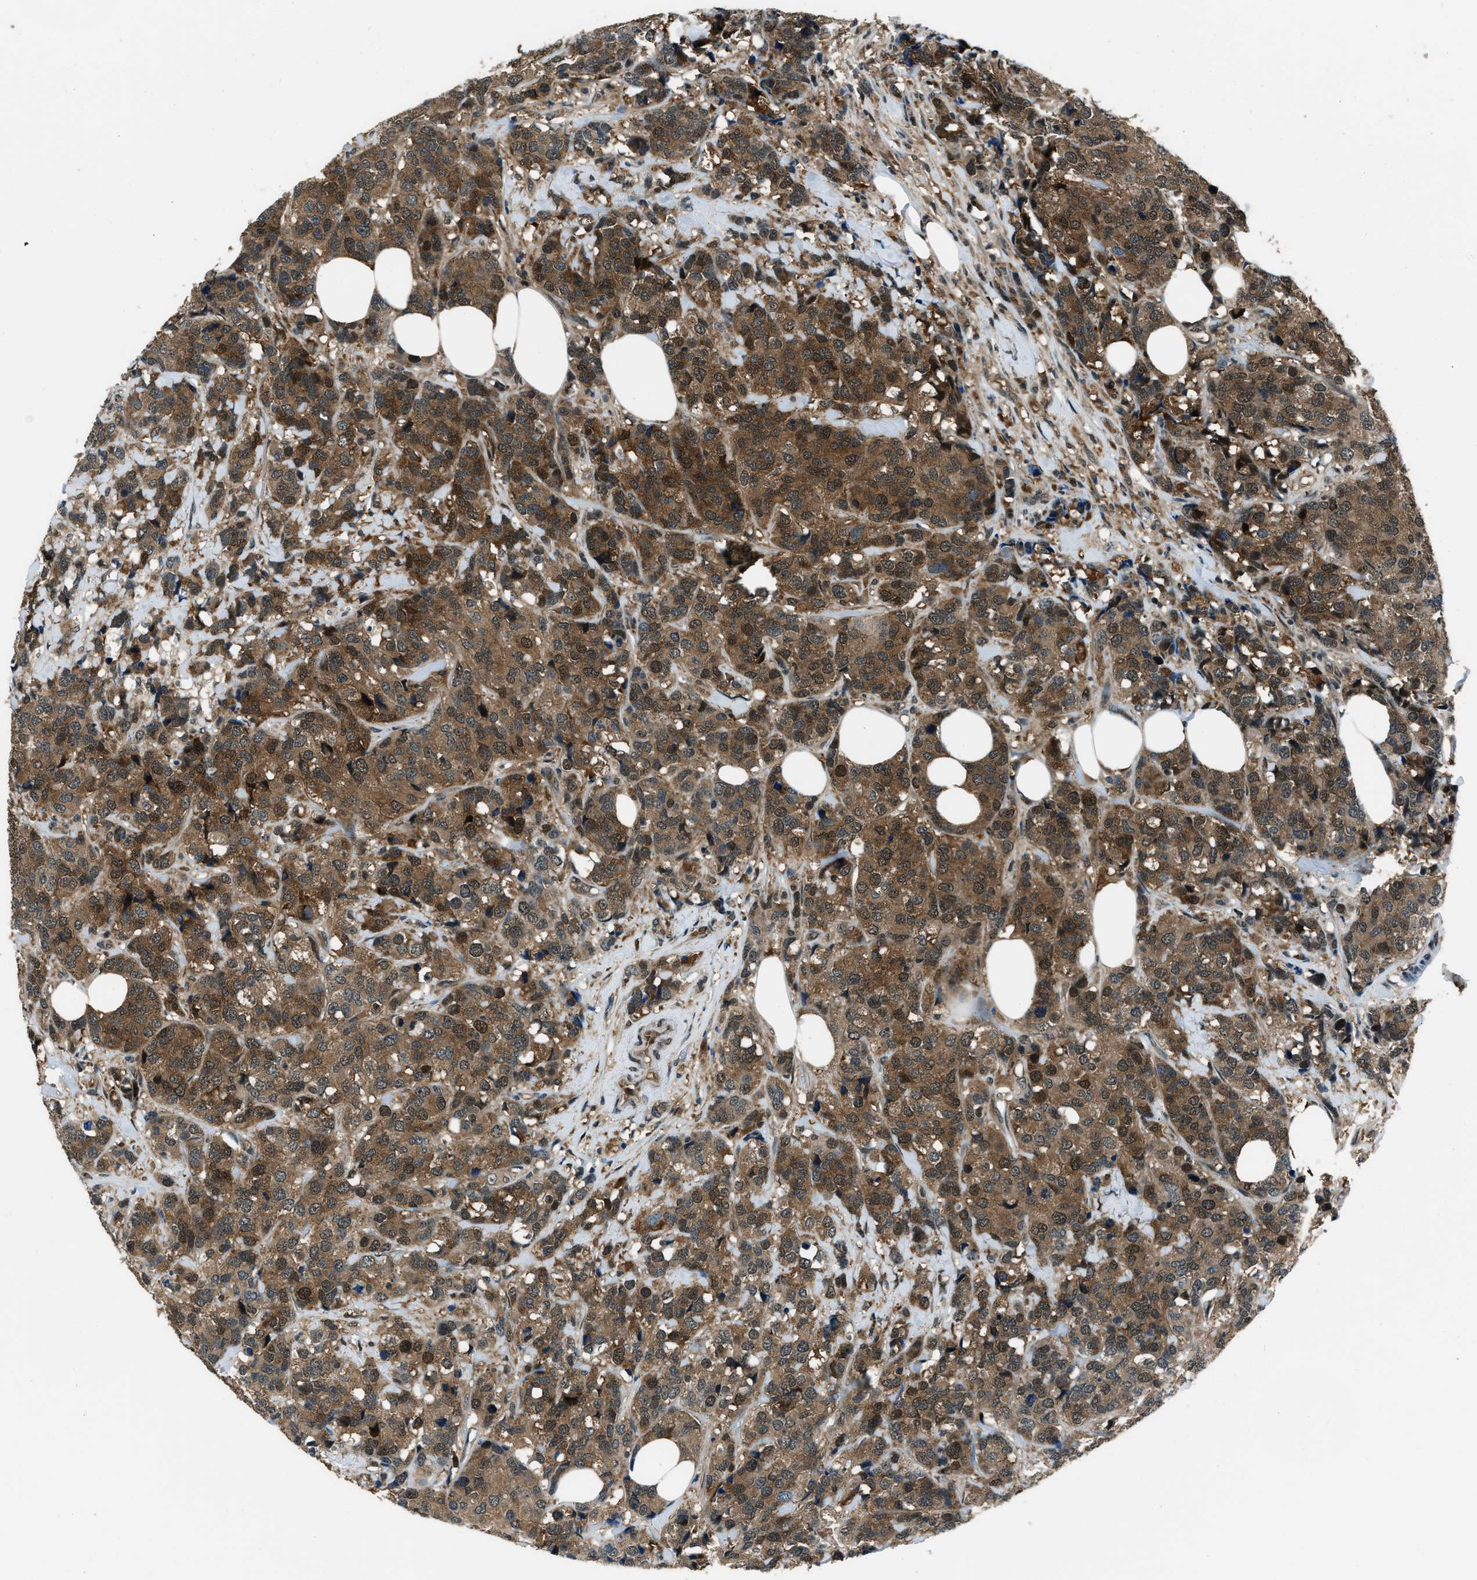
{"staining": {"intensity": "moderate", "quantity": ">75%", "location": "cytoplasmic/membranous,nuclear"}, "tissue": "breast cancer", "cell_type": "Tumor cells", "image_type": "cancer", "snomed": [{"axis": "morphology", "description": "Lobular carcinoma"}, {"axis": "topography", "description": "Breast"}], "caption": "Protein analysis of lobular carcinoma (breast) tissue reveals moderate cytoplasmic/membranous and nuclear expression in approximately >75% of tumor cells. The protein is shown in brown color, while the nuclei are stained blue.", "gene": "NUDCD3", "patient": {"sex": "female", "age": 59}}